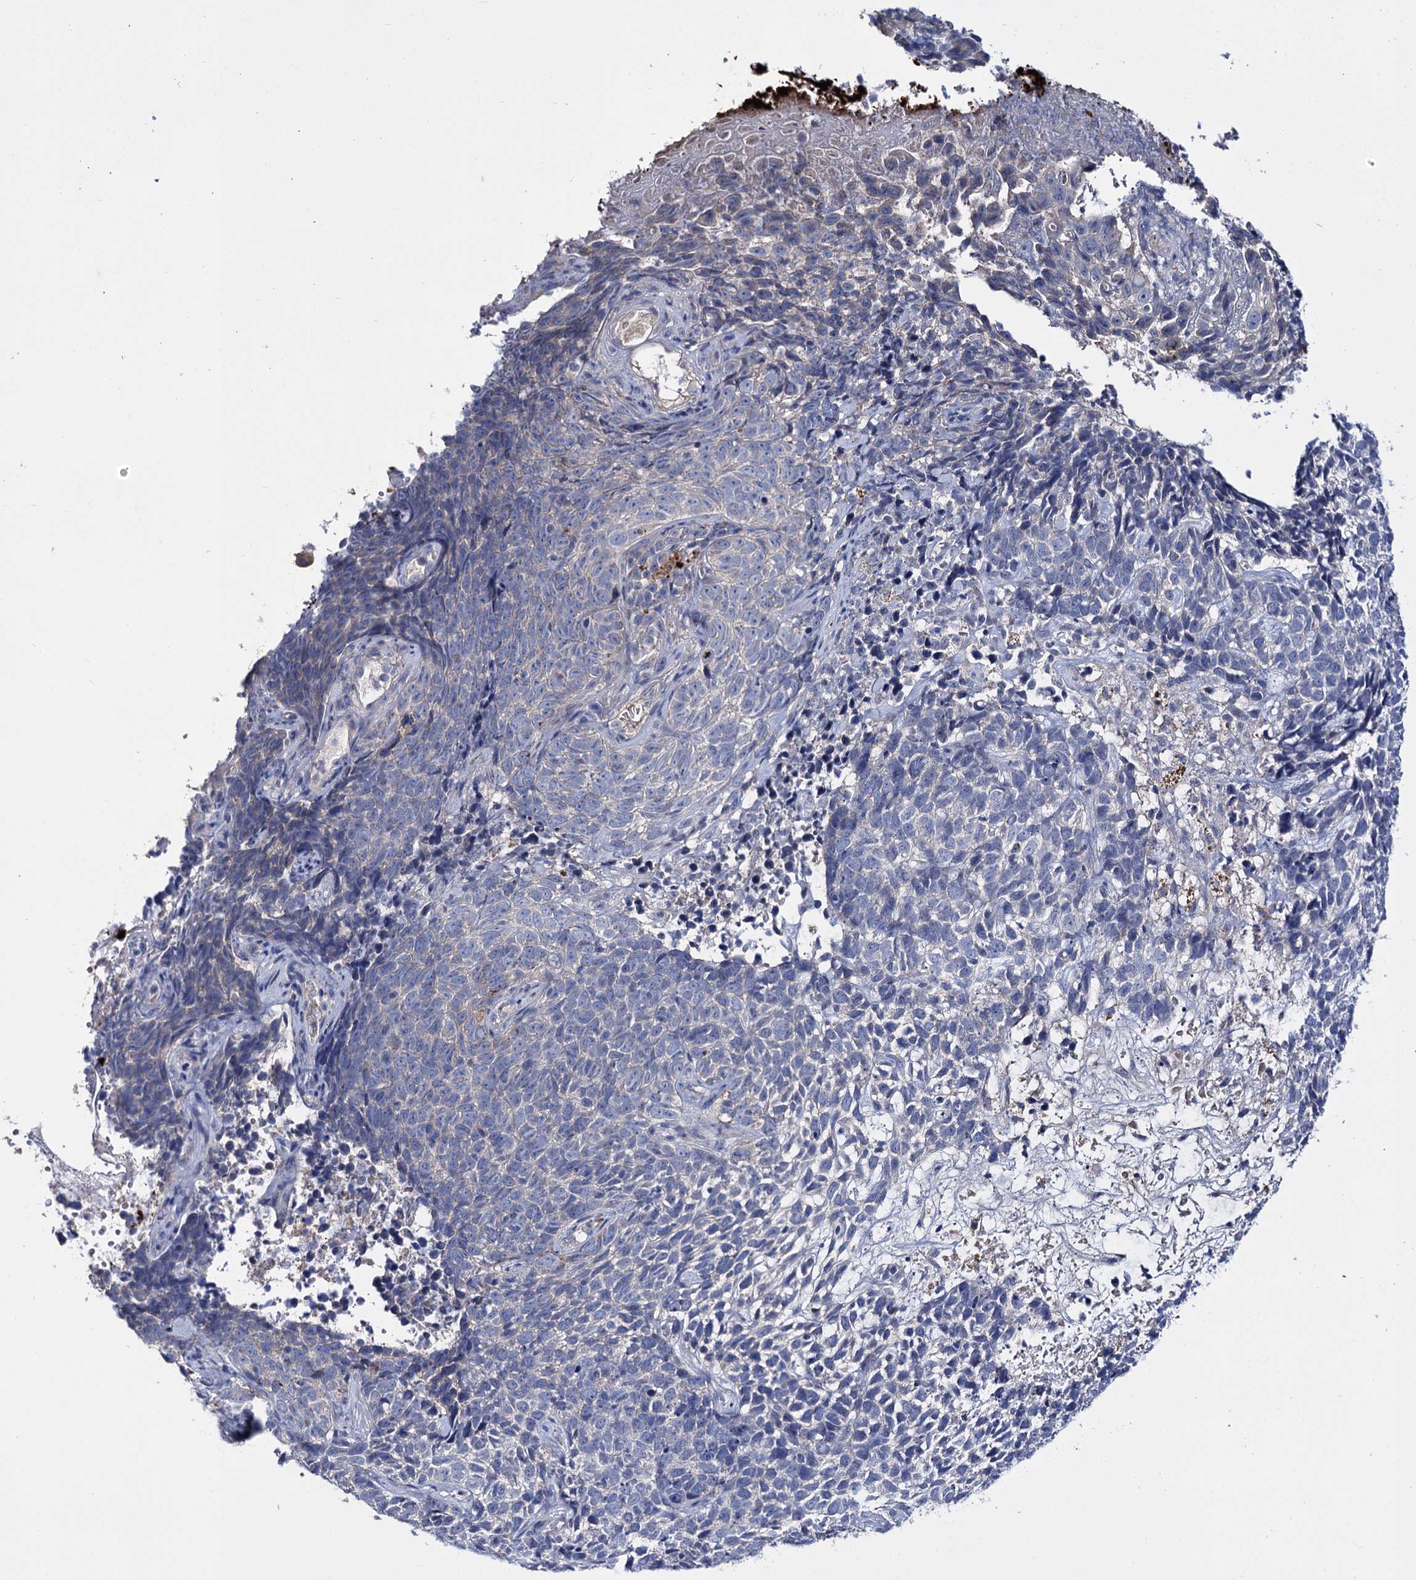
{"staining": {"intensity": "negative", "quantity": "none", "location": "none"}, "tissue": "skin cancer", "cell_type": "Tumor cells", "image_type": "cancer", "snomed": [{"axis": "morphology", "description": "Basal cell carcinoma"}, {"axis": "topography", "description": "Skin"}], "caption": "This is an IHC photomicrograph of human skin cancer. There is no positivity in tumor cells.", "gene": "PPP1R32", "patient": {"sex": "female", "age": 84}}